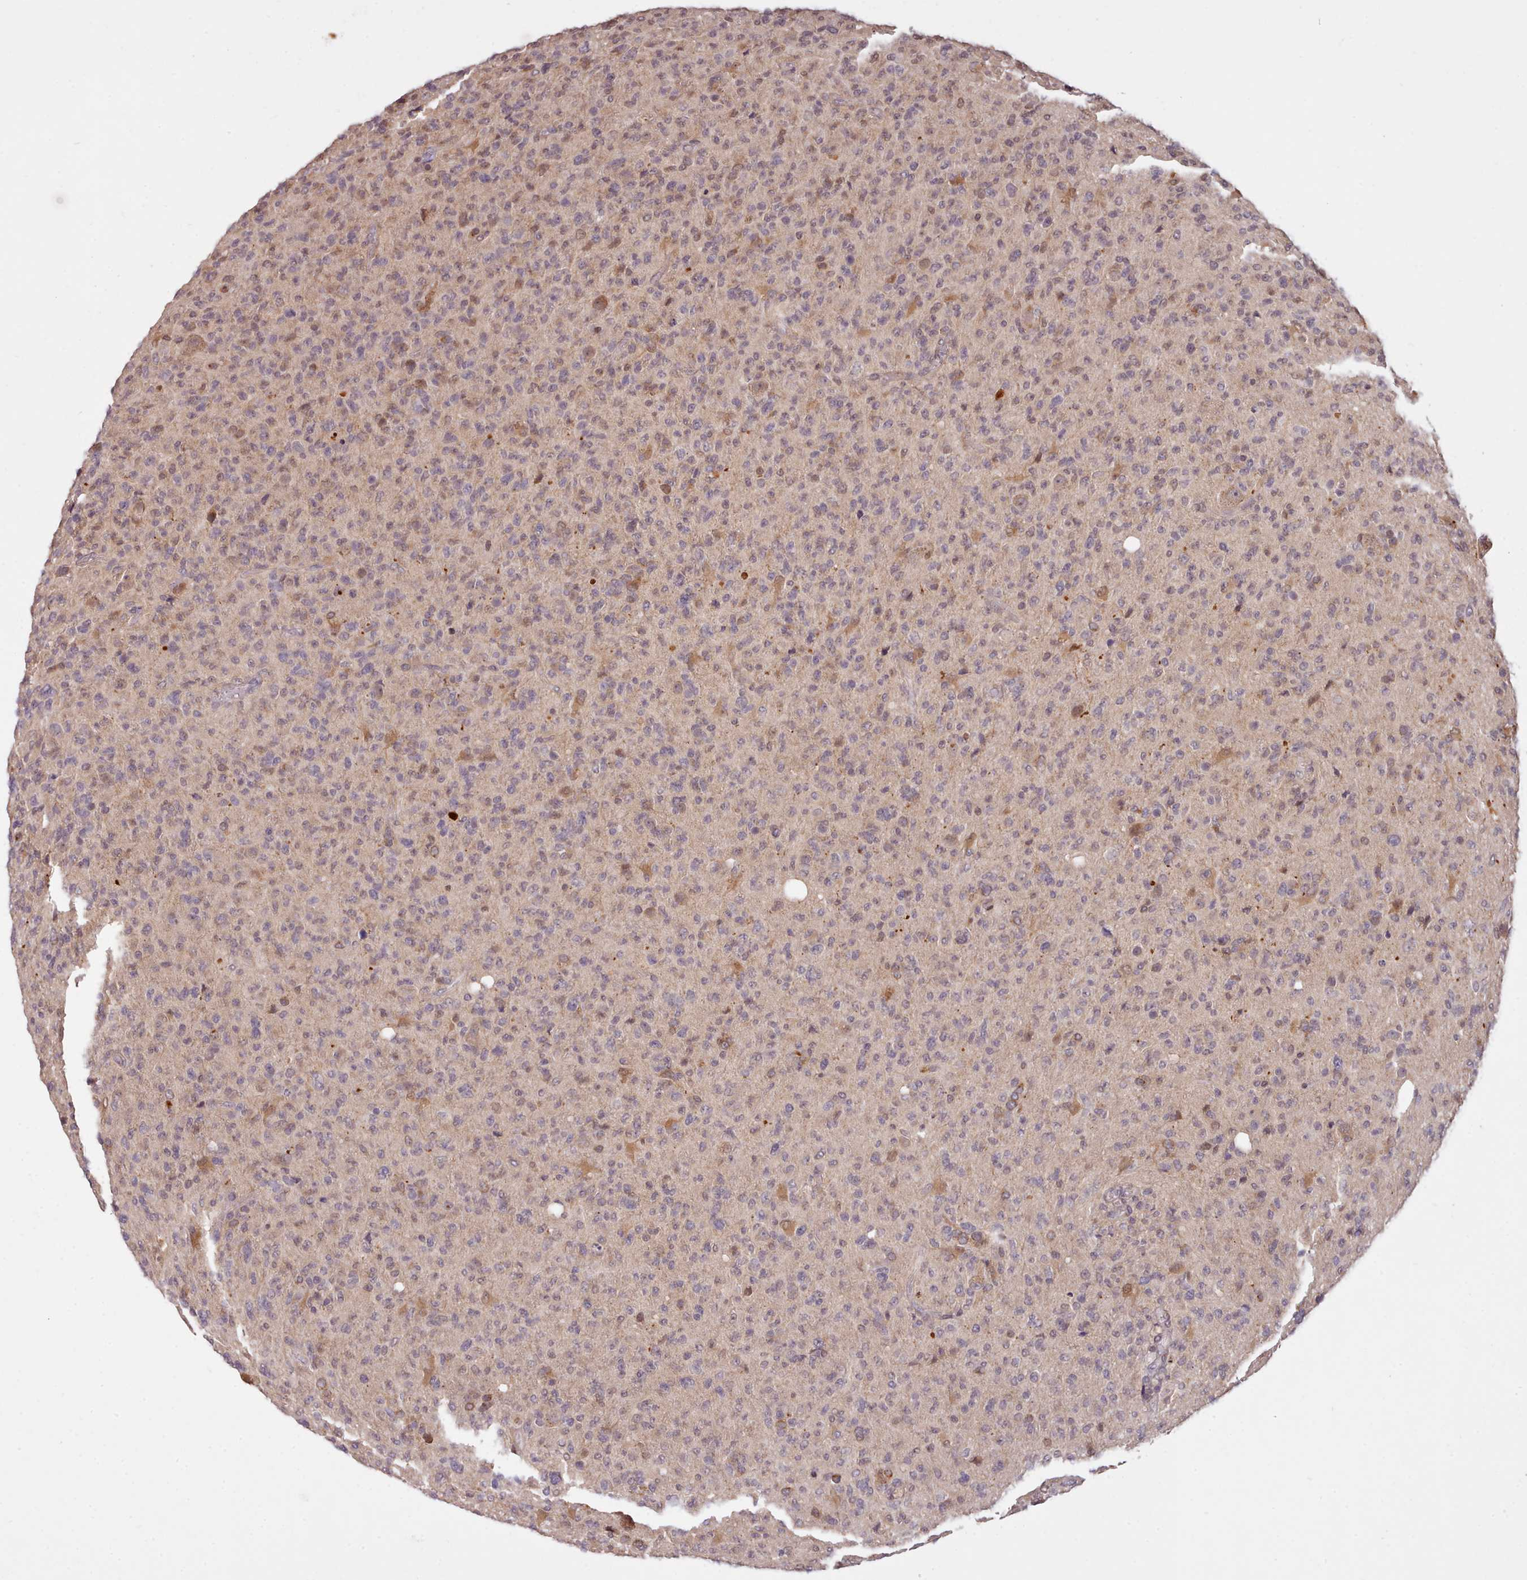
{"staining": {"intensity": "moderate", "quantity": "25%-75%", "location": "cytoplasmic/membranous,nuclear"}, "tissue": "glioma", "cell_type": "Tumor cells", "image_type": "cancer", "snomed": [{"axis": "morphology", "description": "Glioma, malignant, High grade"}, {"axis": "topography", "description": "Brain"}], "caption": "About 25%-75% of tumor cells in malignant glioma (high-grade) exhibit moderate cytoplasmic/membranous and nuclear protein expression as visualized by brown immunohistochemical staining.", "gene": "ARL17A", "patient": {"sex": "female", "age": 57}}